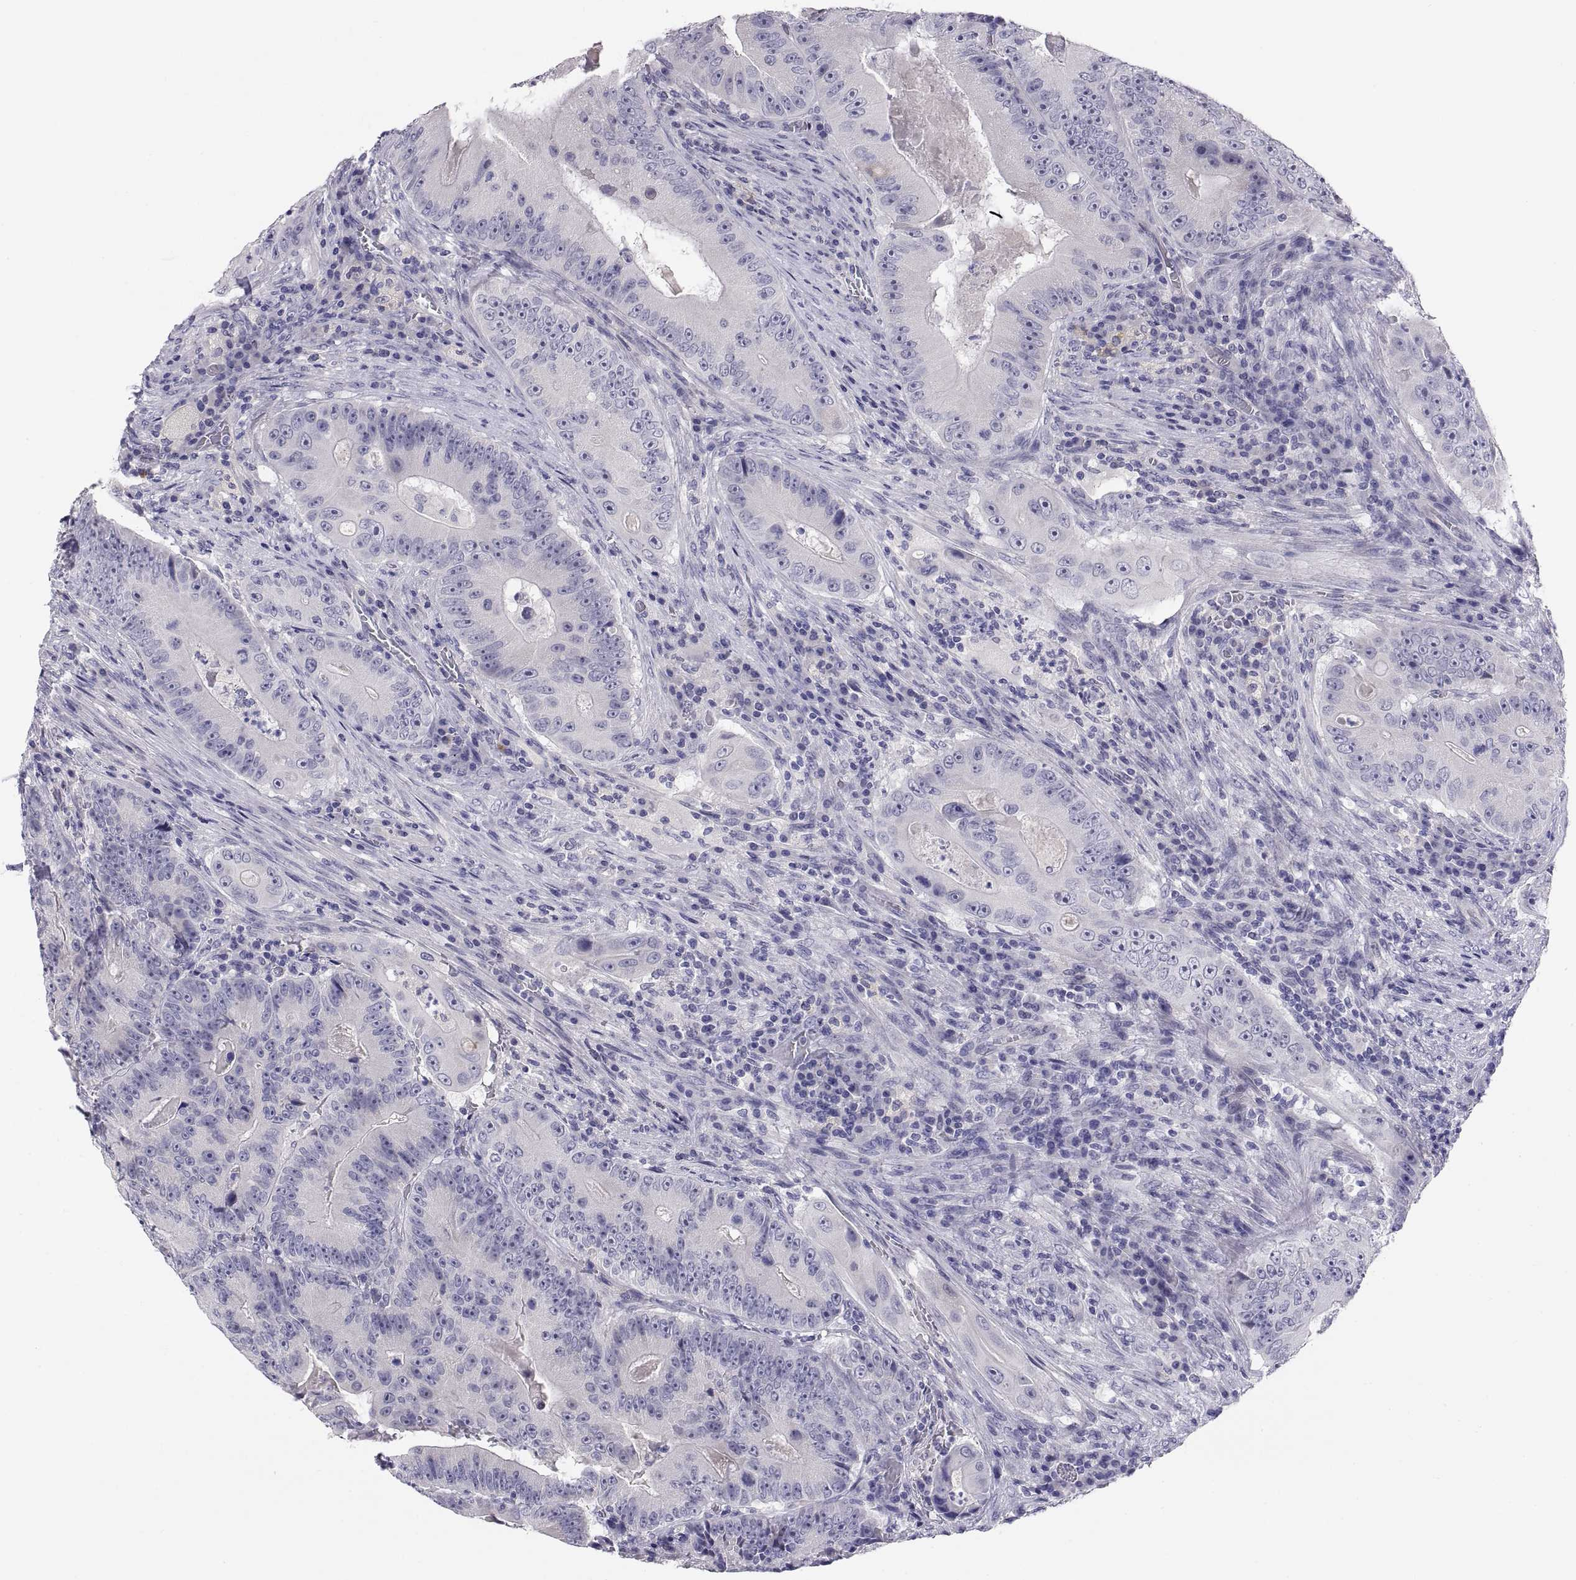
{"staining": {"intensity": "negative", "quantity": "none", "location": "none"}, "tissue": "colorectal cancer", "cell_type": "Tumor cells", "image_type": "cancer", "snomed": [{"axis": "morphology", "description": "Adenocarcinoma, NOS"}, {"axis": "topography", "description": "Colon"}], "caption": "This is a histopathology image of IHC staining of colorectal adenocarcinoma, which shows no positivity in tumor cells.", "gene": "STRC", "patient": {"sex": "female", "age": 86}}